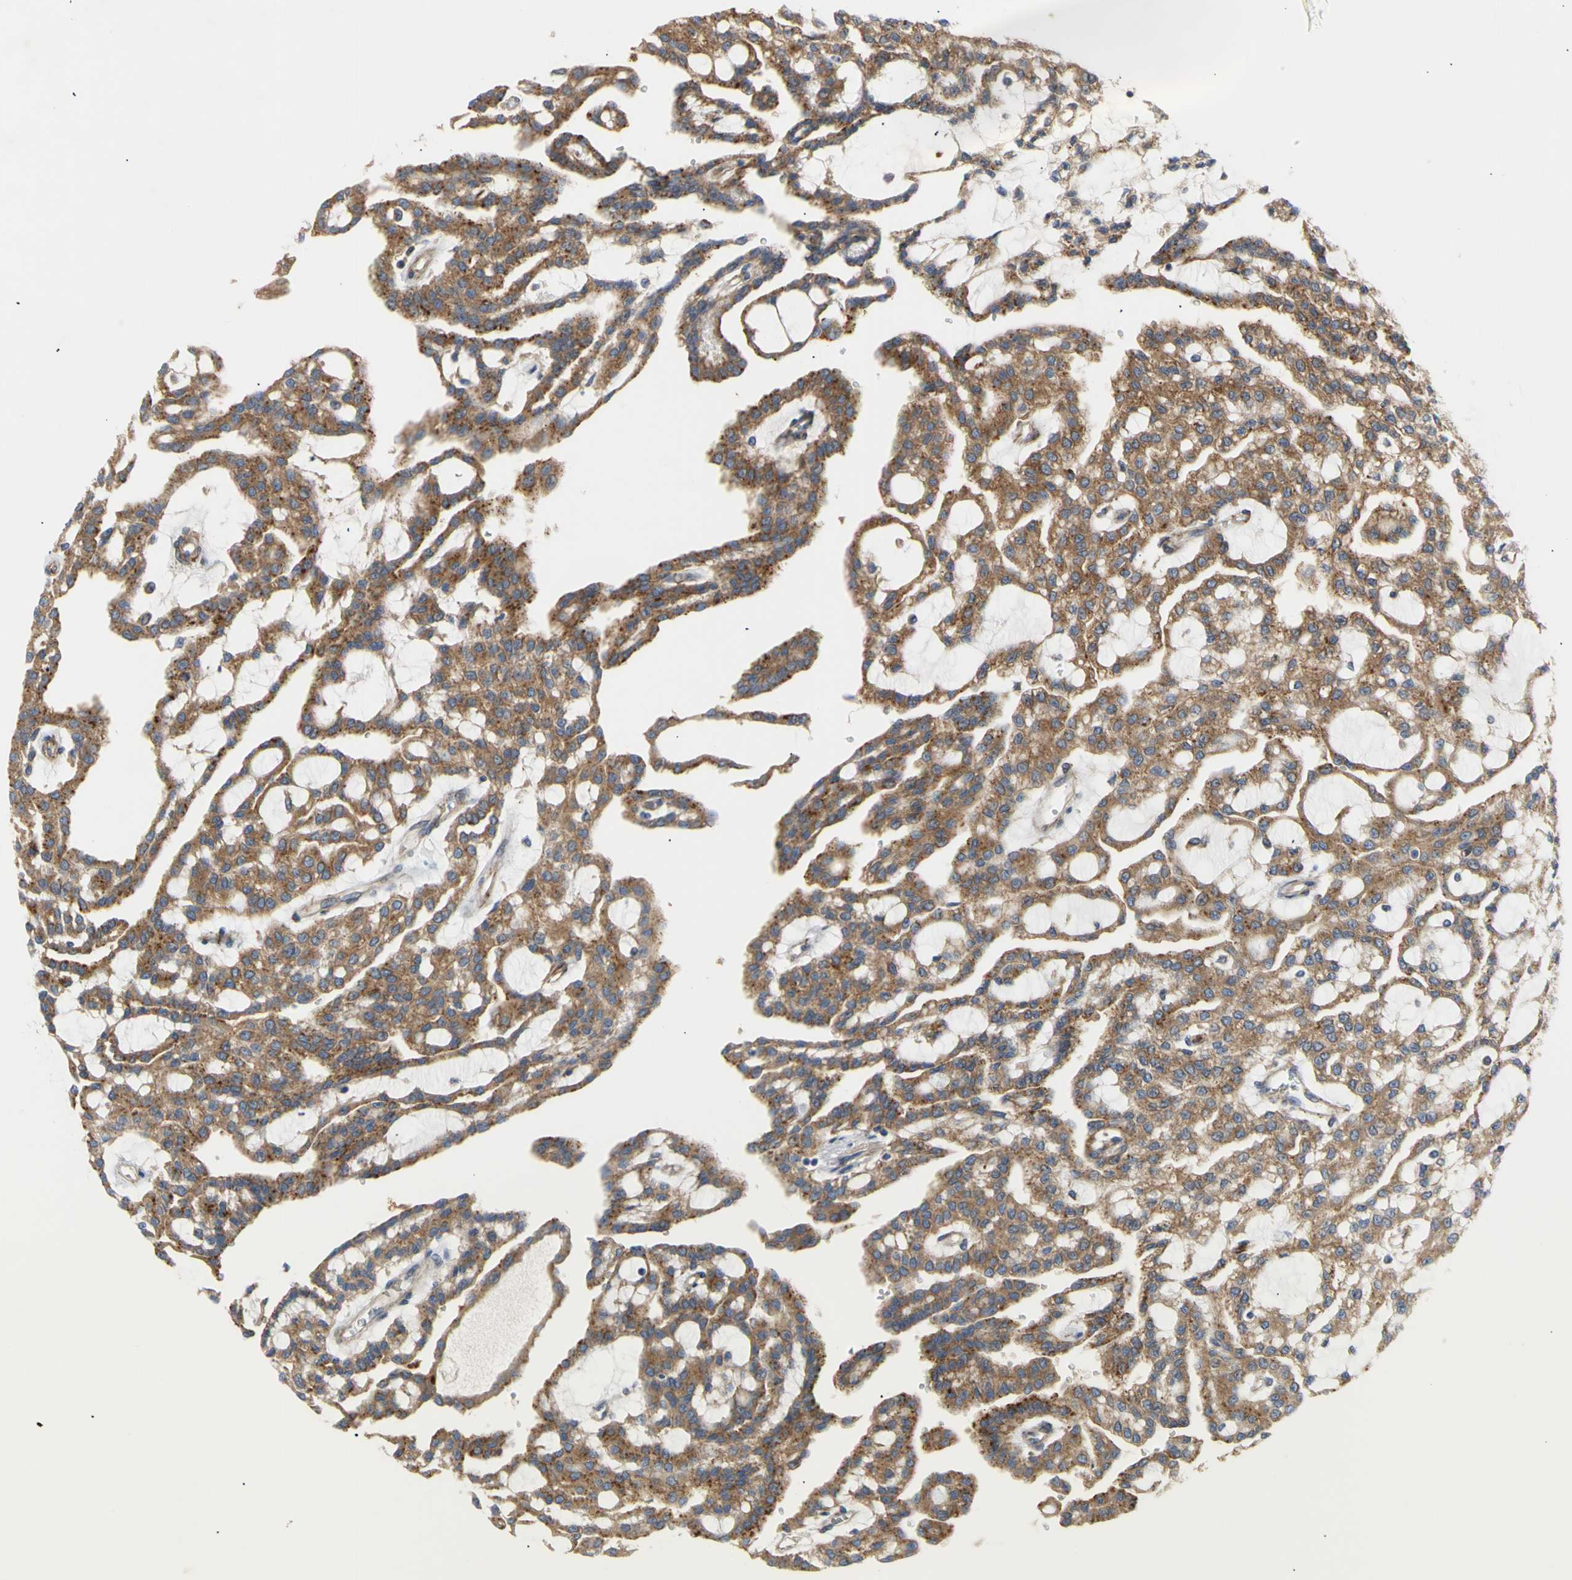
{"staining": {"intensity": "moderate", "quantity": "25%-75%", "location": "cytoplasmic/membranous"}, "tissue": "renal cancer", "cell_type": "Tumor cells", "image_type": "cancer", "snomed": [{"axis": "morphology", "description": "Adenocarcinoma, NOS"}, {"axis": "topography", "description": "Kidney"}], "caption": "Renal cancer stained with immunohistochemistry displays moderate cytoplasmic/membranous staining in approximately 25%-75% of tumor cells.", "gene": "TUBG2", "patient": {"sex": "male", "age": 63}}